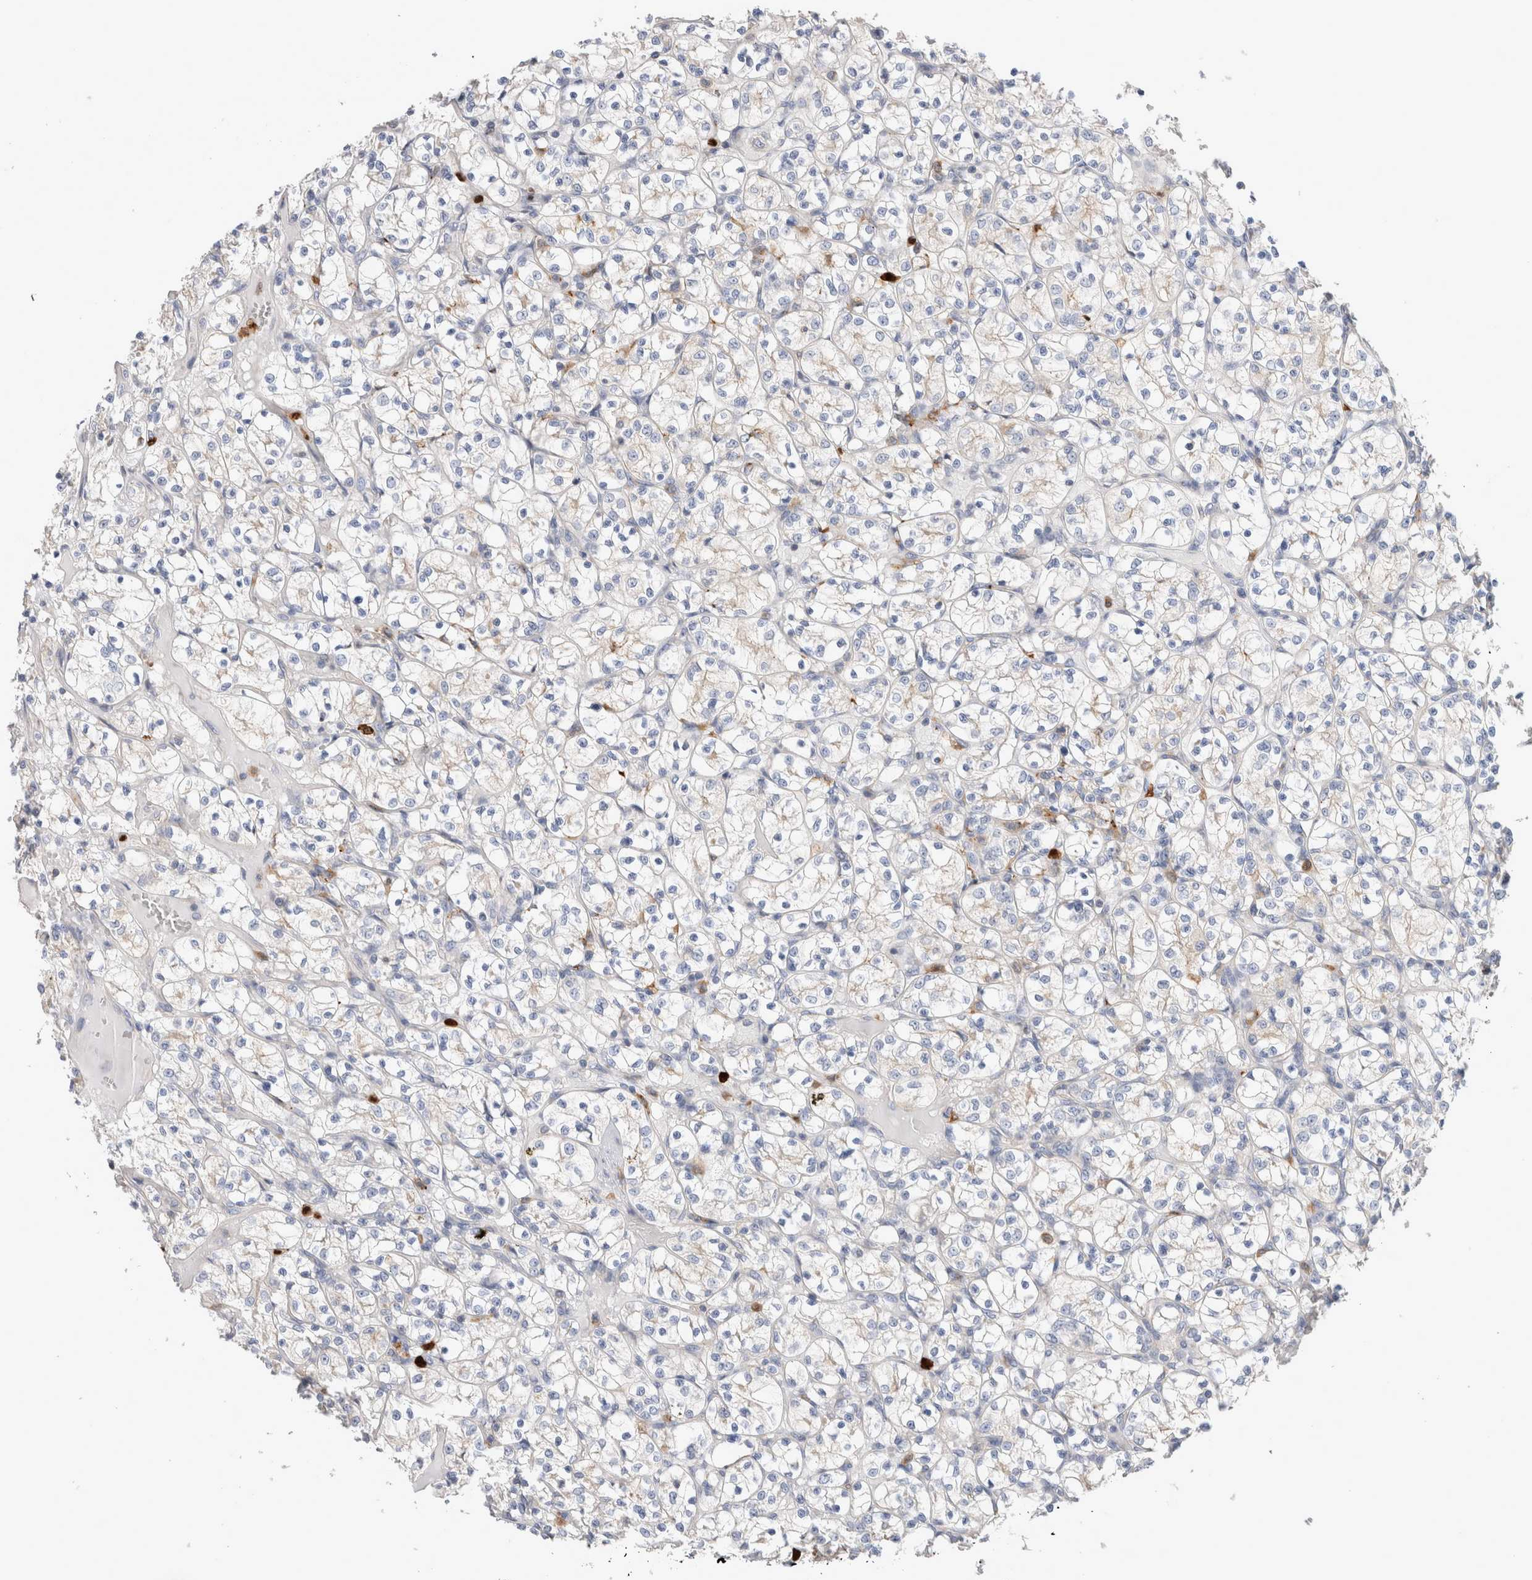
{"staining": {"intensity": "negative", "quantity": "none", "location": "none"}, "tissue": "renal cancer", "cell_type": "Tumor cells", "image_type": "cancer", "snomed": [{"axis": "morphology", "description": "Adenocarcinoma, NOS"}, {"axis": "topography", "description": "Kidney"}], "caption": "A photomicrograph of human adenocarcinoma (renal) is negative for staining in tumor cells.", "gene": "NXT2", "patient": {"sex": "female", "age": 69}}